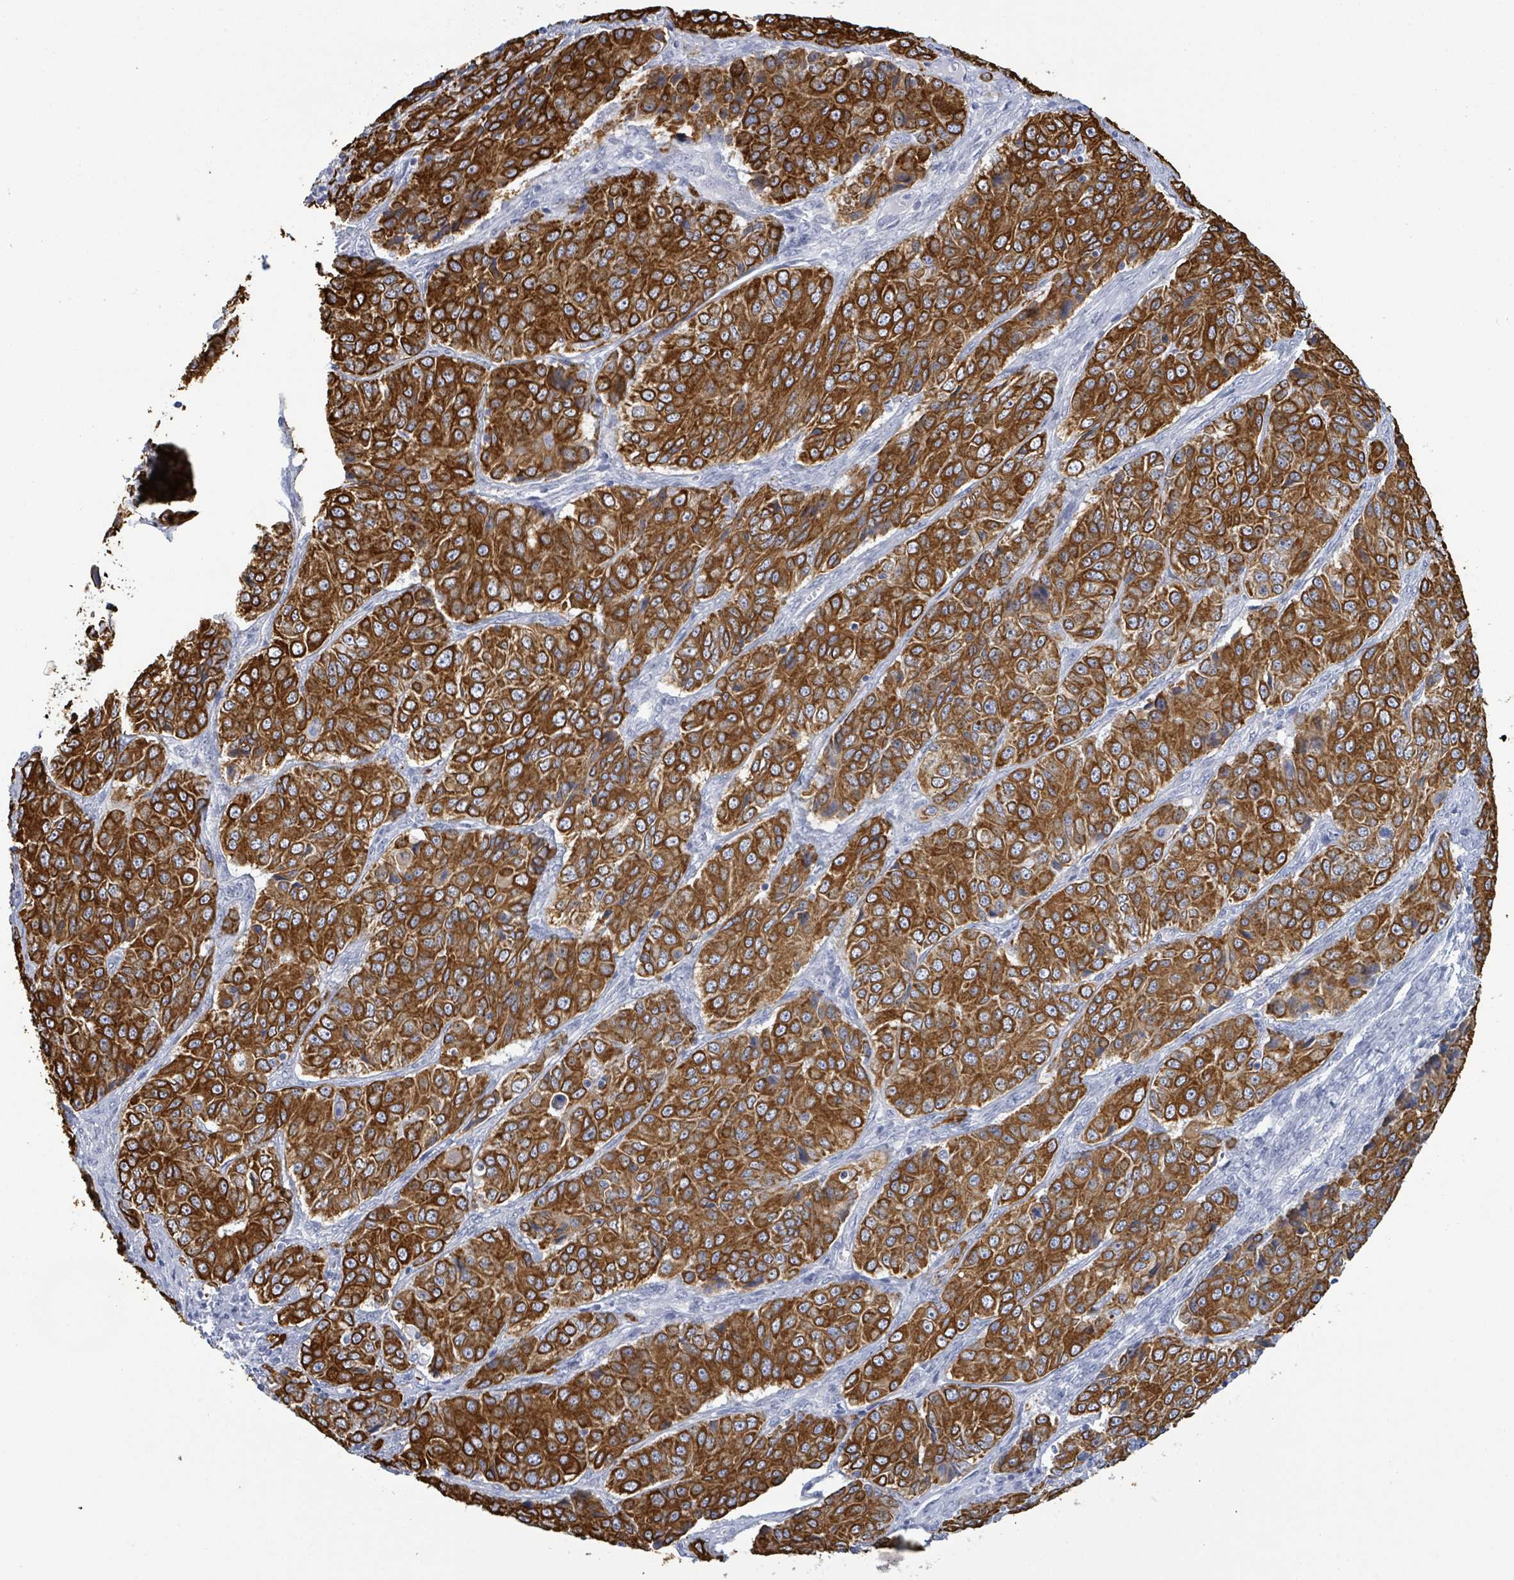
{"staining": {"intensity": "strong", "quantity": ">75%", "location": "cytoplasmic/membranous"}, "tissue": "ovarian cancer", "cell_type": "Tumor cells", "image_type": "cancer", "snomed": [{"axis": "morphology", "description": "Carcinoma, endometroid"}, {"axis": "topography", "description": "Ovary"}], "caption": "Human ovarian cancer (endometroid carcinoma) stained with a protein marker demonstrates strong staining in tumor cells.", "gene": "KRT8", "patient": {"sex": "female", "age": 51}}